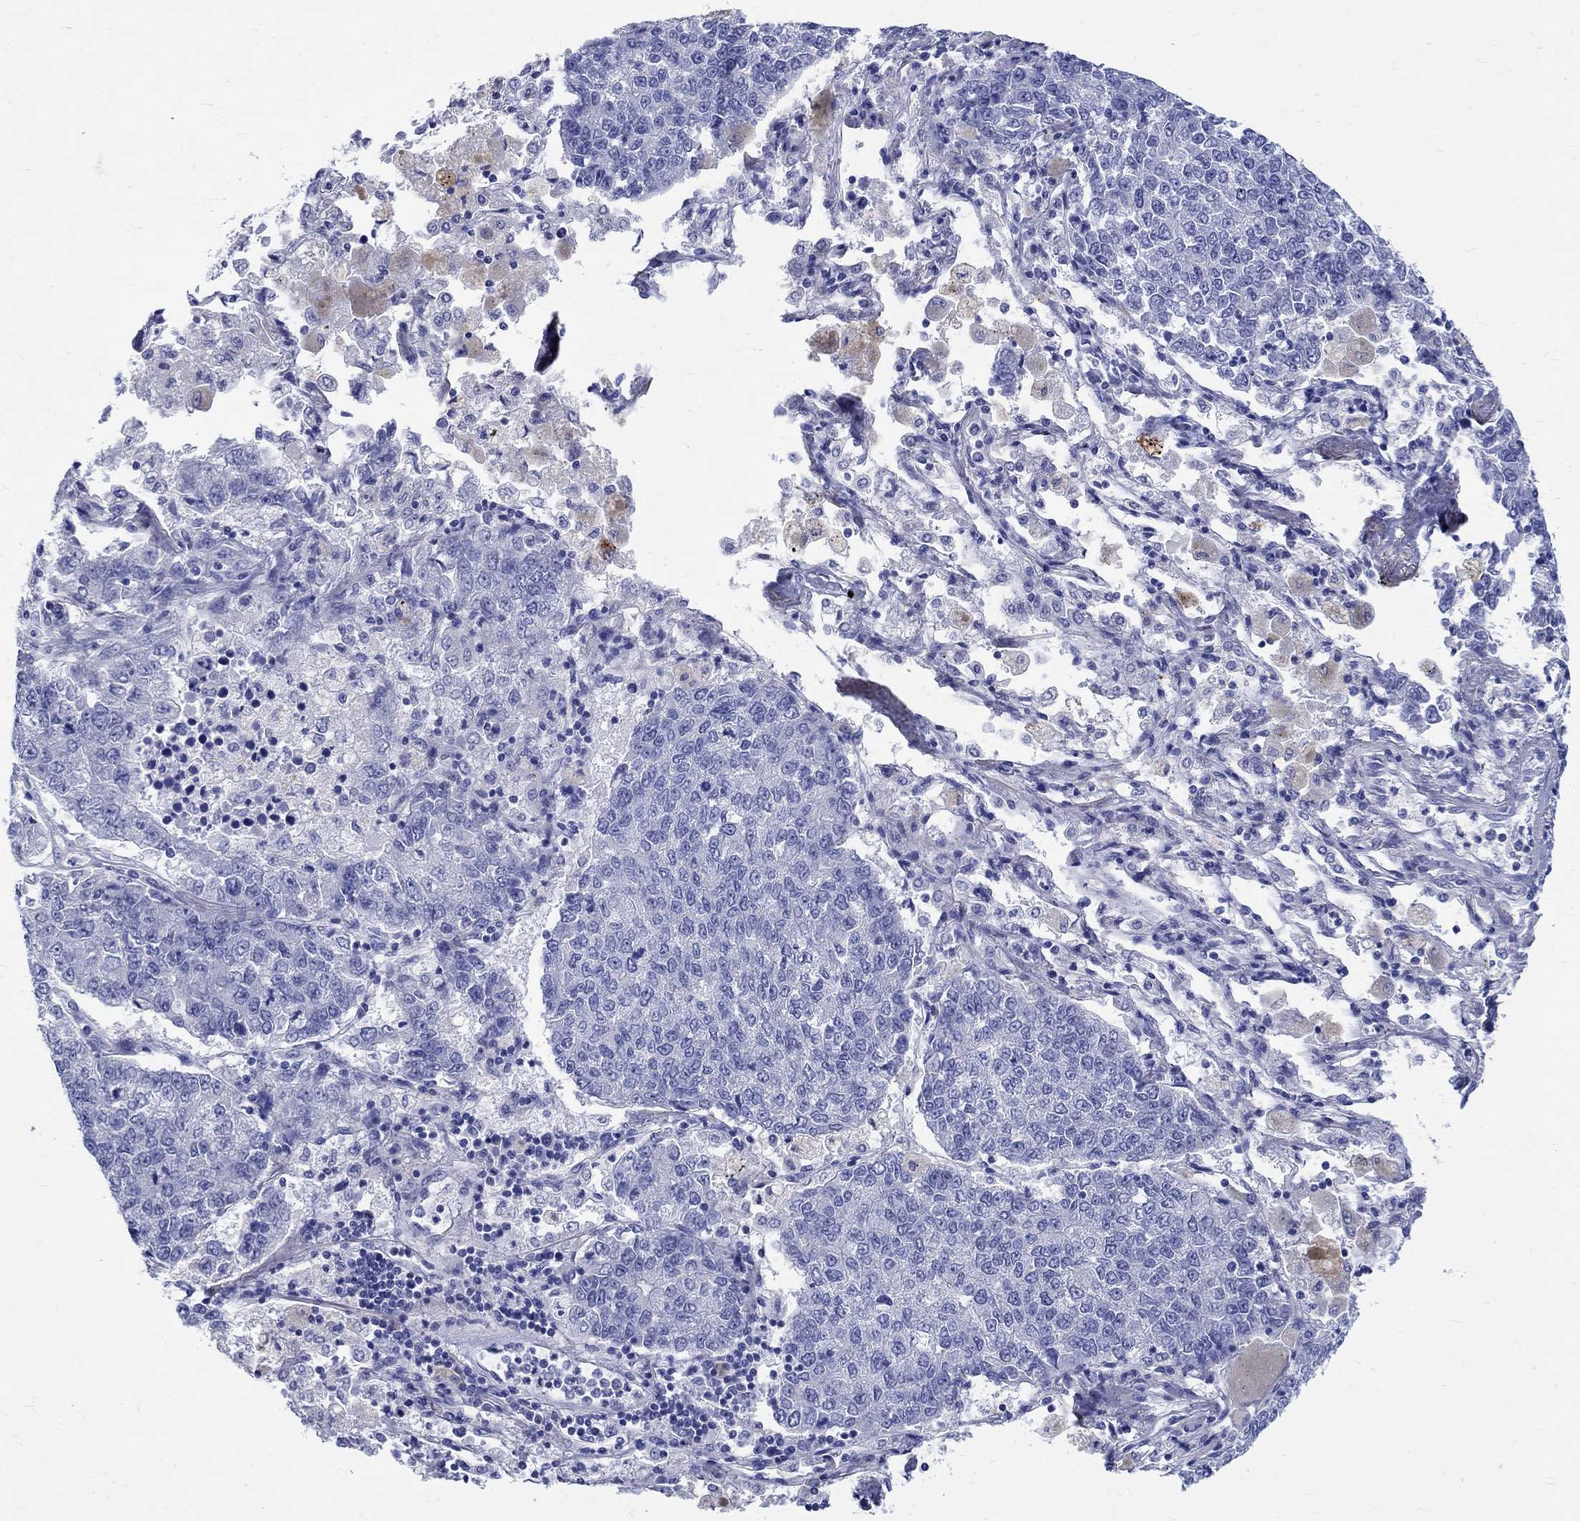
{"staining": {"intensity": "negative", "quantity": "none", "location": "none"}, "tissue": "lung cancer", "cell_type": "Tumor cells", "image_type": "cancer", "snomed": [{"axis": "morphology", "description": "Adenocarcinoma, NOS"}, {"axis": "topography", "description": "Lung"}], "caption": "This is an immunohistochemistry histopathology image of lung cancer (adenocarcinoma). There is no staining in tumor cells.", "gene": "SH2D7", "patient": {"sex": "male", "age": 49}}